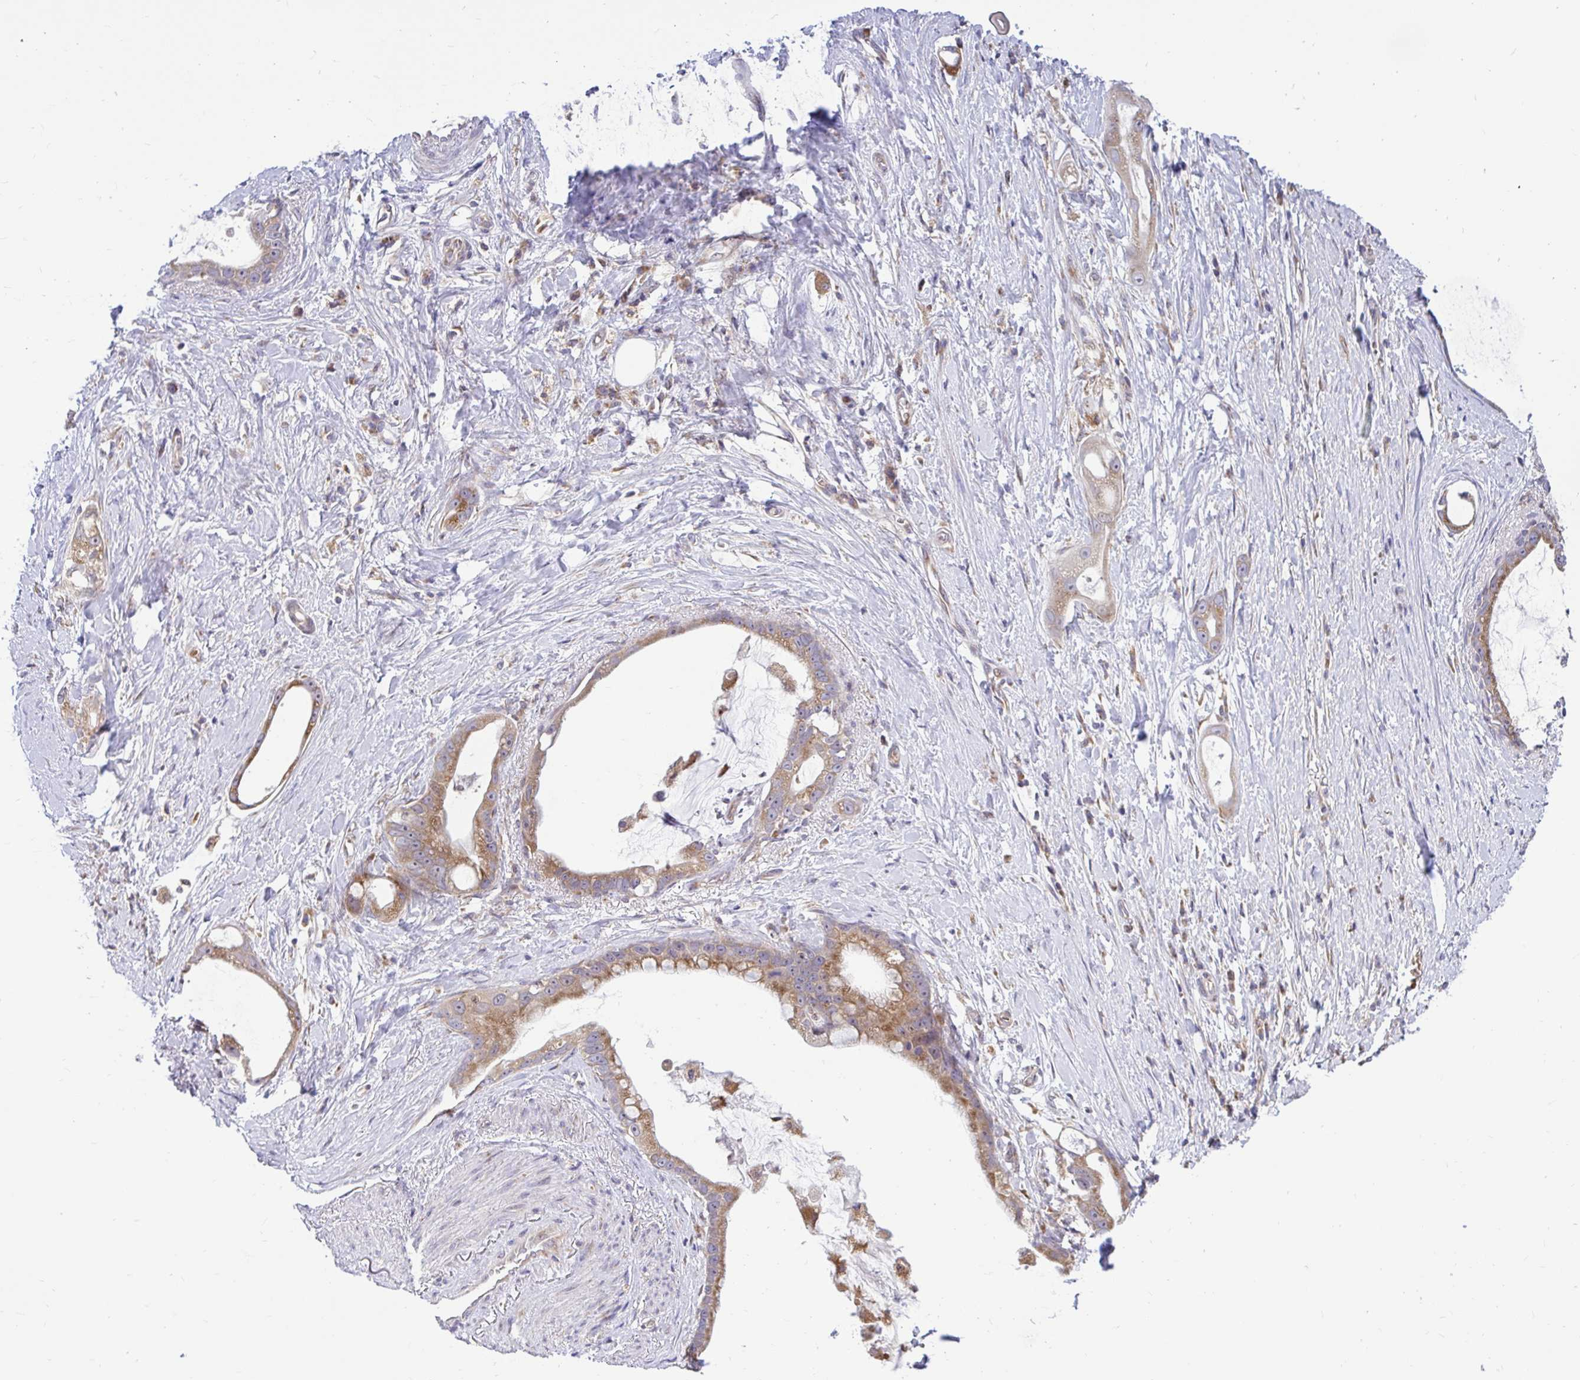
{"staining": {"intensity": "moderate", "quantity": ">75%", "location": "cytoplasmic/membranous"}, "tissue": "stomach cancer", "cell_type": "Tumor cells", "image_type": "cancer", "snomed": [{"axis": "morphology", "description": "Adenocarcinoma, NOS"}, {"axis": "topography", "description": "Stomach"}], "caption": "Human adenocarcinoma (stomach) stained with a protein marker demonstrates moderate staining in tumor cells.", "gene": "VTI1B", "patient": {"sex": "male", "age": 55}}